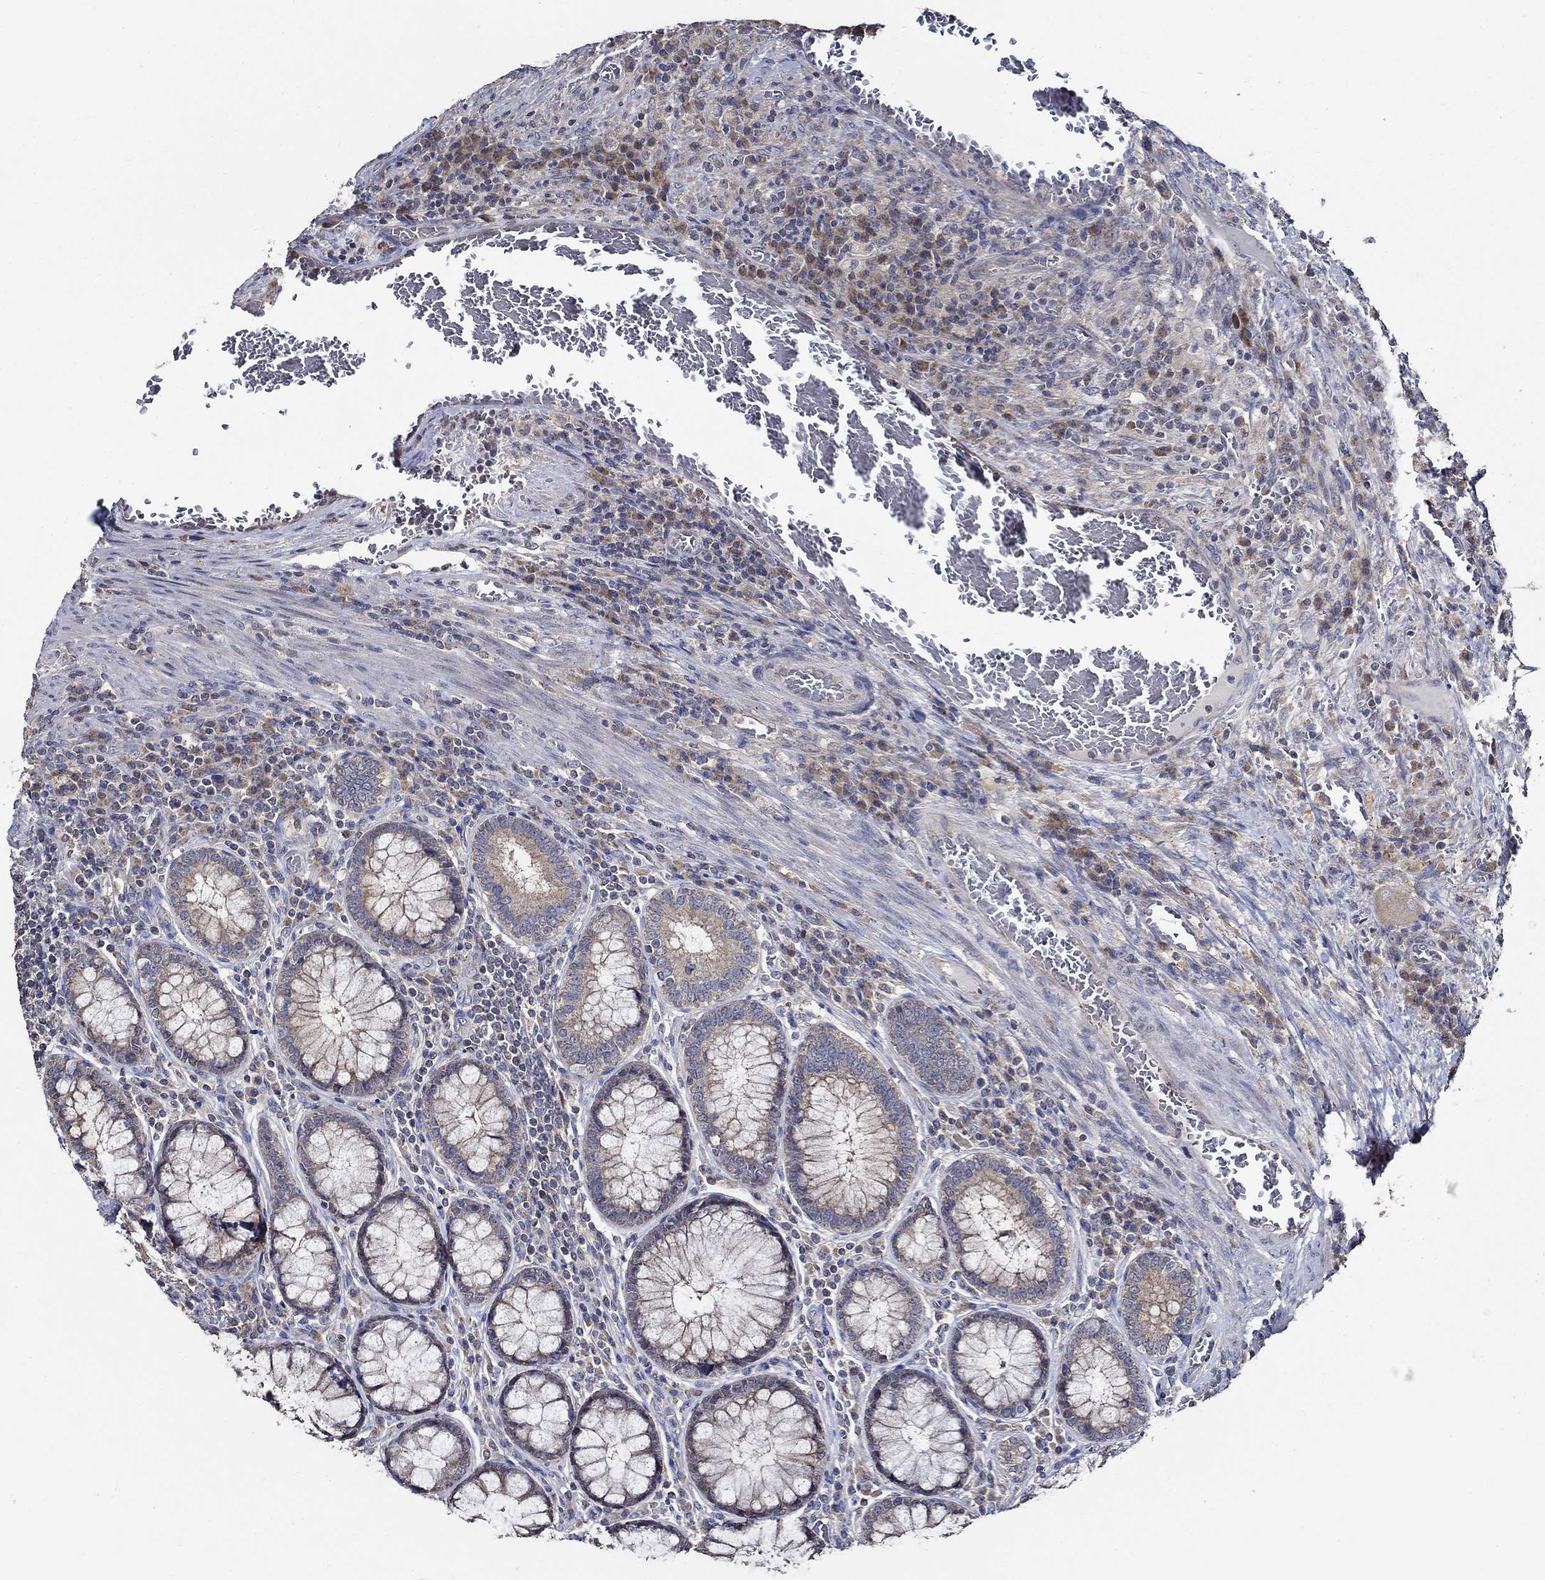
{"staining": {"intensity": "moderate", "quantity": "<25%", "location": "cytoplasmic/membranous"}, "tissue": "colorectal cancer", "cell_type": "Tumor cells", "image_type": "cancer", "snomed": [{"axis": "morphology", "description": "Adenocarcinoma, NOS"}, {"axis": "topography", "description": "Colon"}], "caption": "Colorectal cancer (adenocarcinoma) stained for a protein (brown) exhibits moderate cytoplasmic/membranous positive positivity in approximately <25% of tumor cells.", "gene": "WDR53", "patient": {"sex": "female", "age": 86}}